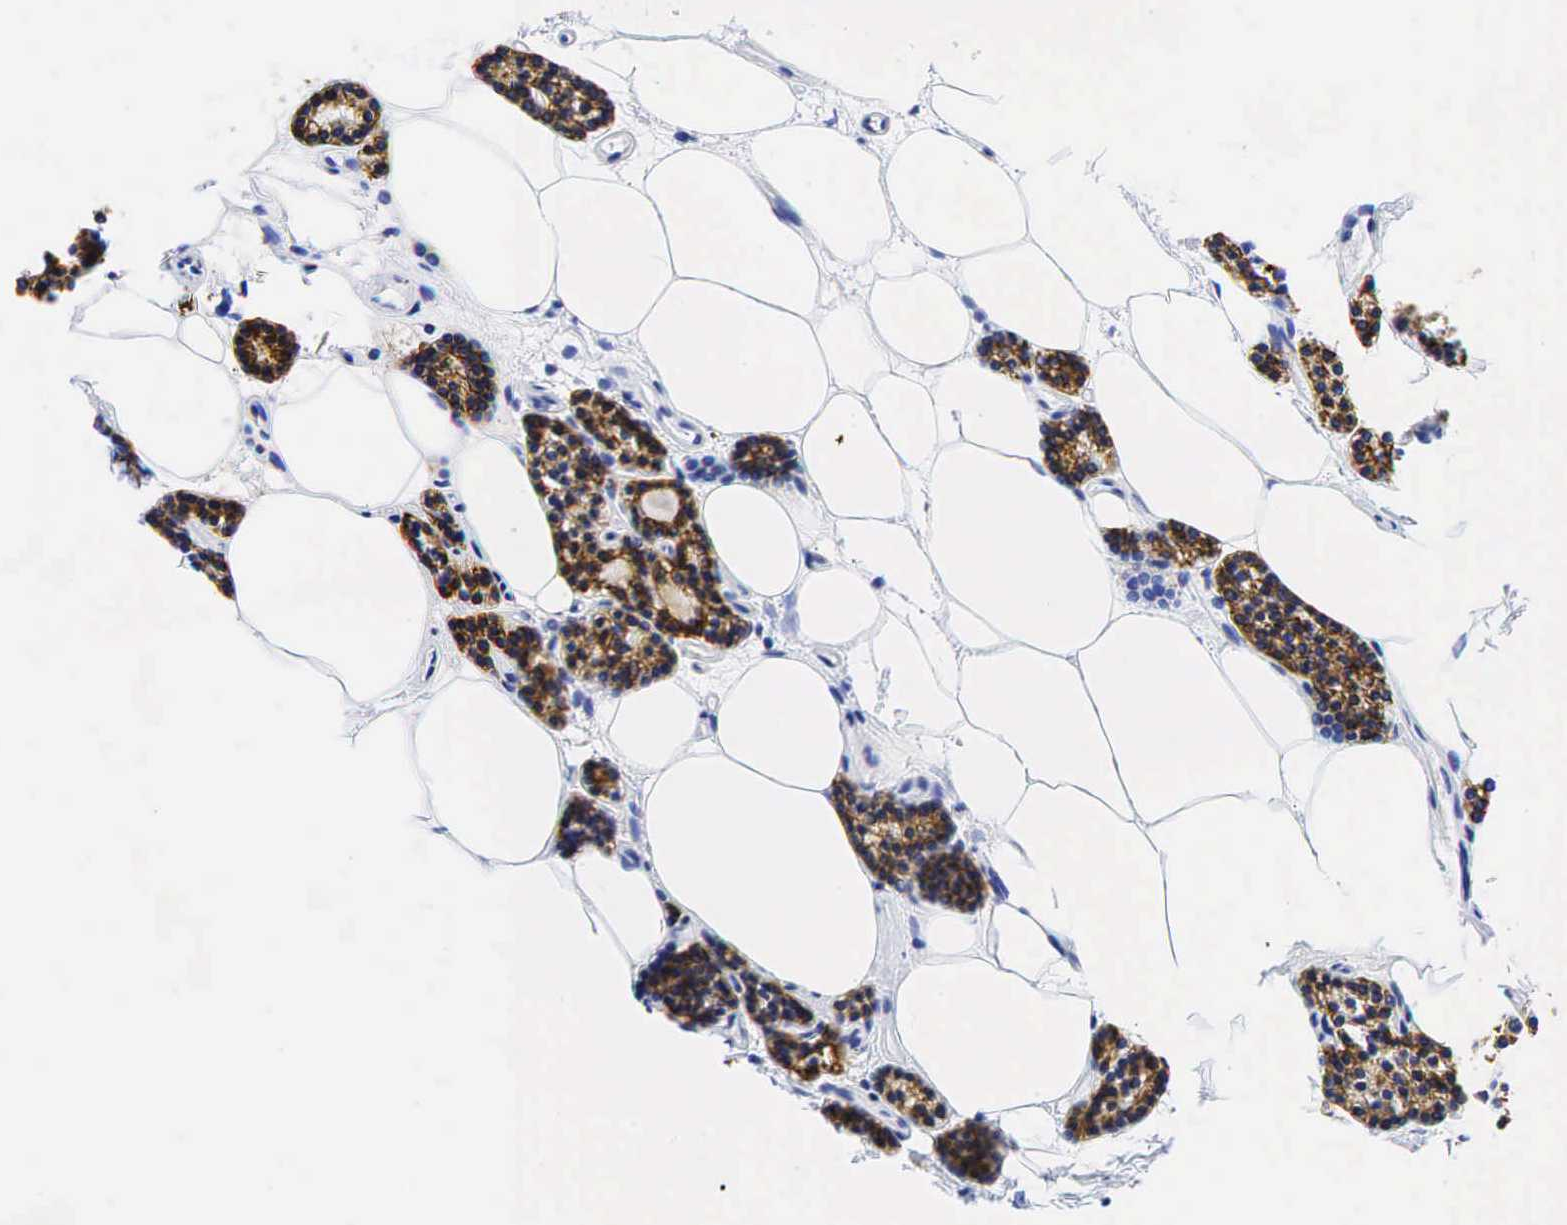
{"staining": {"intensity": "strong", "quantity": ">75%", "location": "cytoplasmic/membranous"}, "tissue": "parathyroid gland", "cell_type": "Glandular cells", "image_type": "normal", "snomed": [{"axis": "morphology", "description": "Normal tissue, NOS"}, {"axis": "topography", "description": "Parathyroid gland"}], "caption": "This is a histology image of IHC staining of benign parathyroid gland, which shows strong expression in the cytoplasmic/membranous of glandular cells.", "gene": "KRT18", "patient": {"sex": "male", "age": 54}}